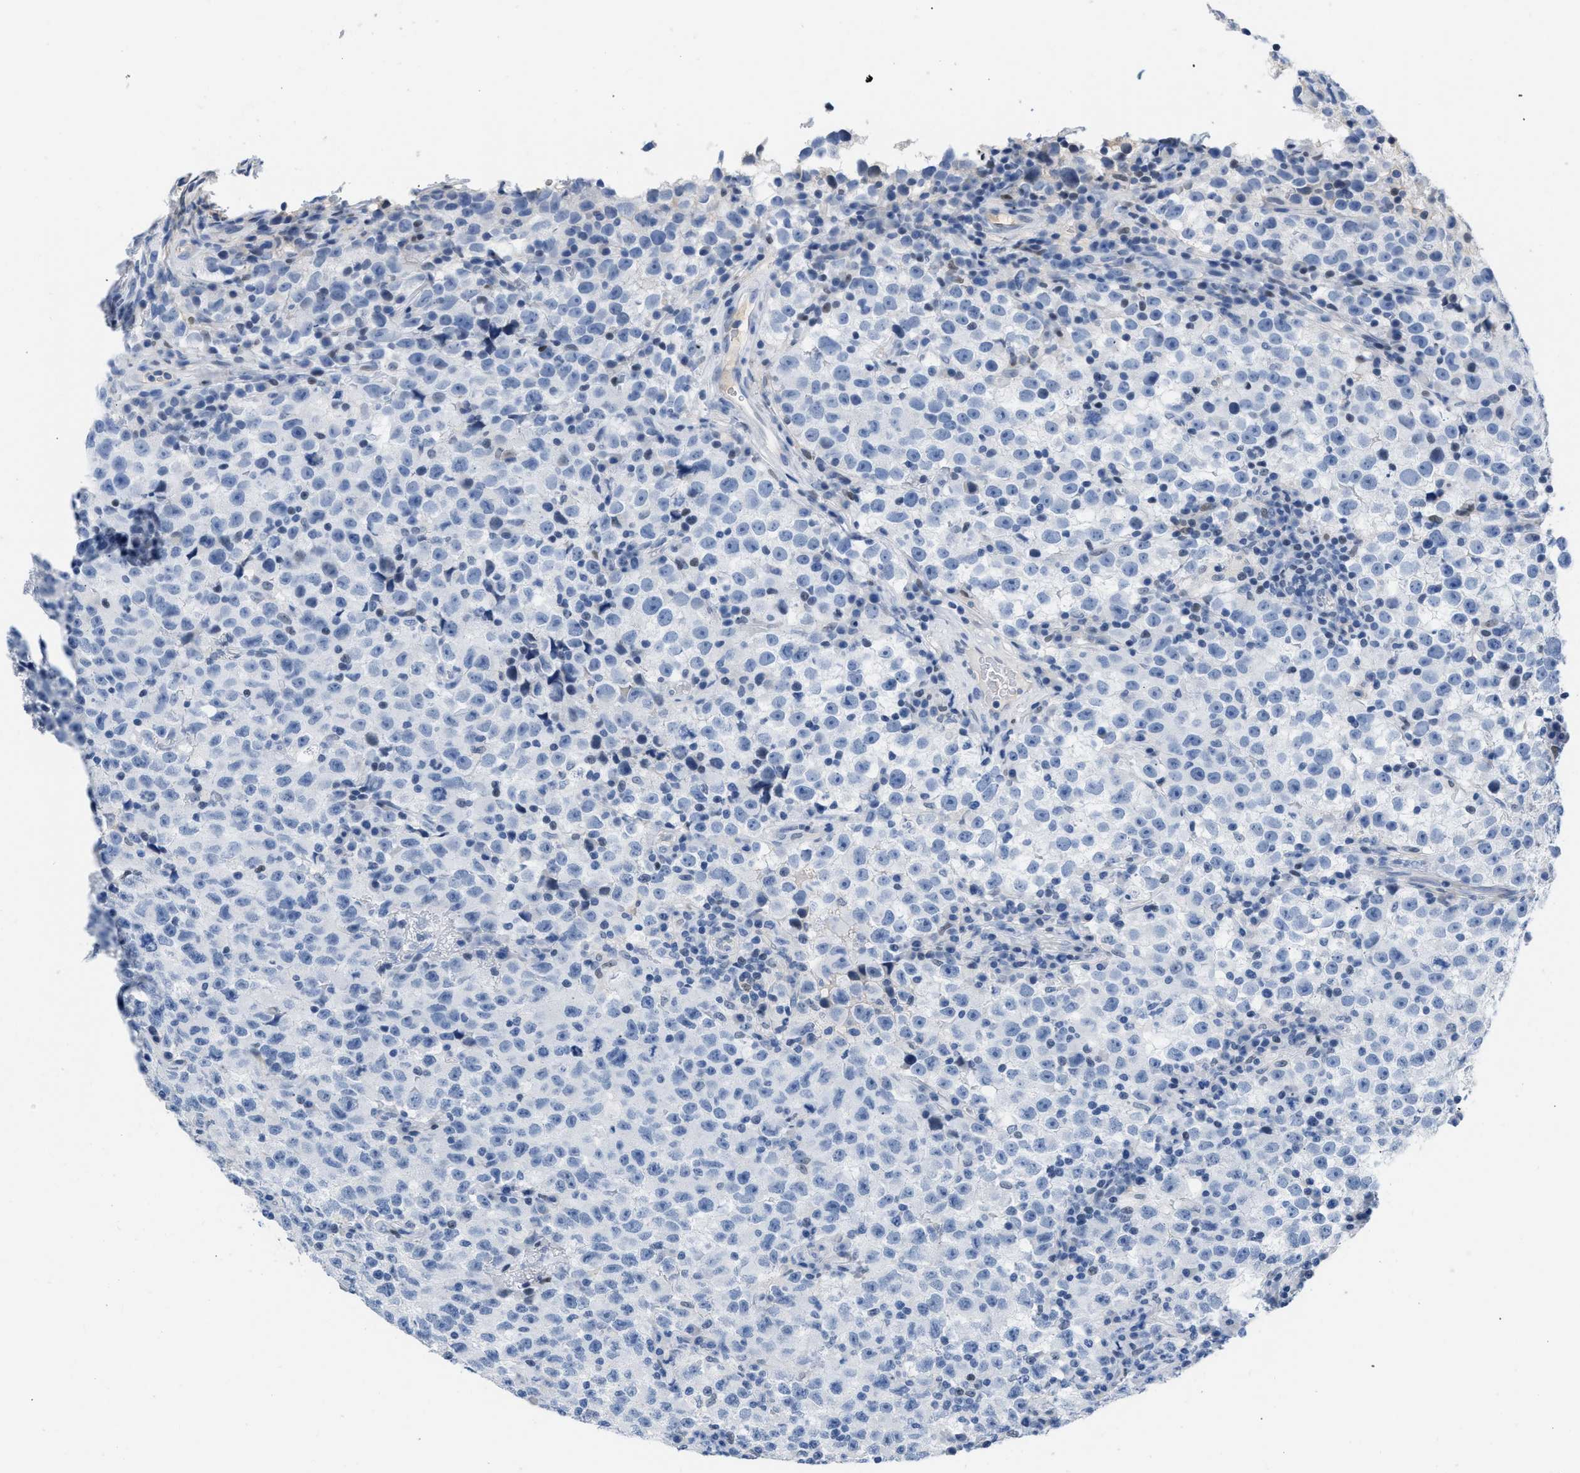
{"staining": {"intensity": "negative", "quantity": "none", "location": "none"}, "tissue": "testis cancer", "cell_type": "Tumor cells", "image_type": "cancer", "snomed": [{"axis": "morphology", "description": "Seminoma, NOS"}, {"axis": "topography", "description": "Testis"}], "caption": "The image reveals no staining of tumor cells in testis cancer (seminoma).", "gene": "BOLL", "patient": {"sex": "male", "age": 22}}